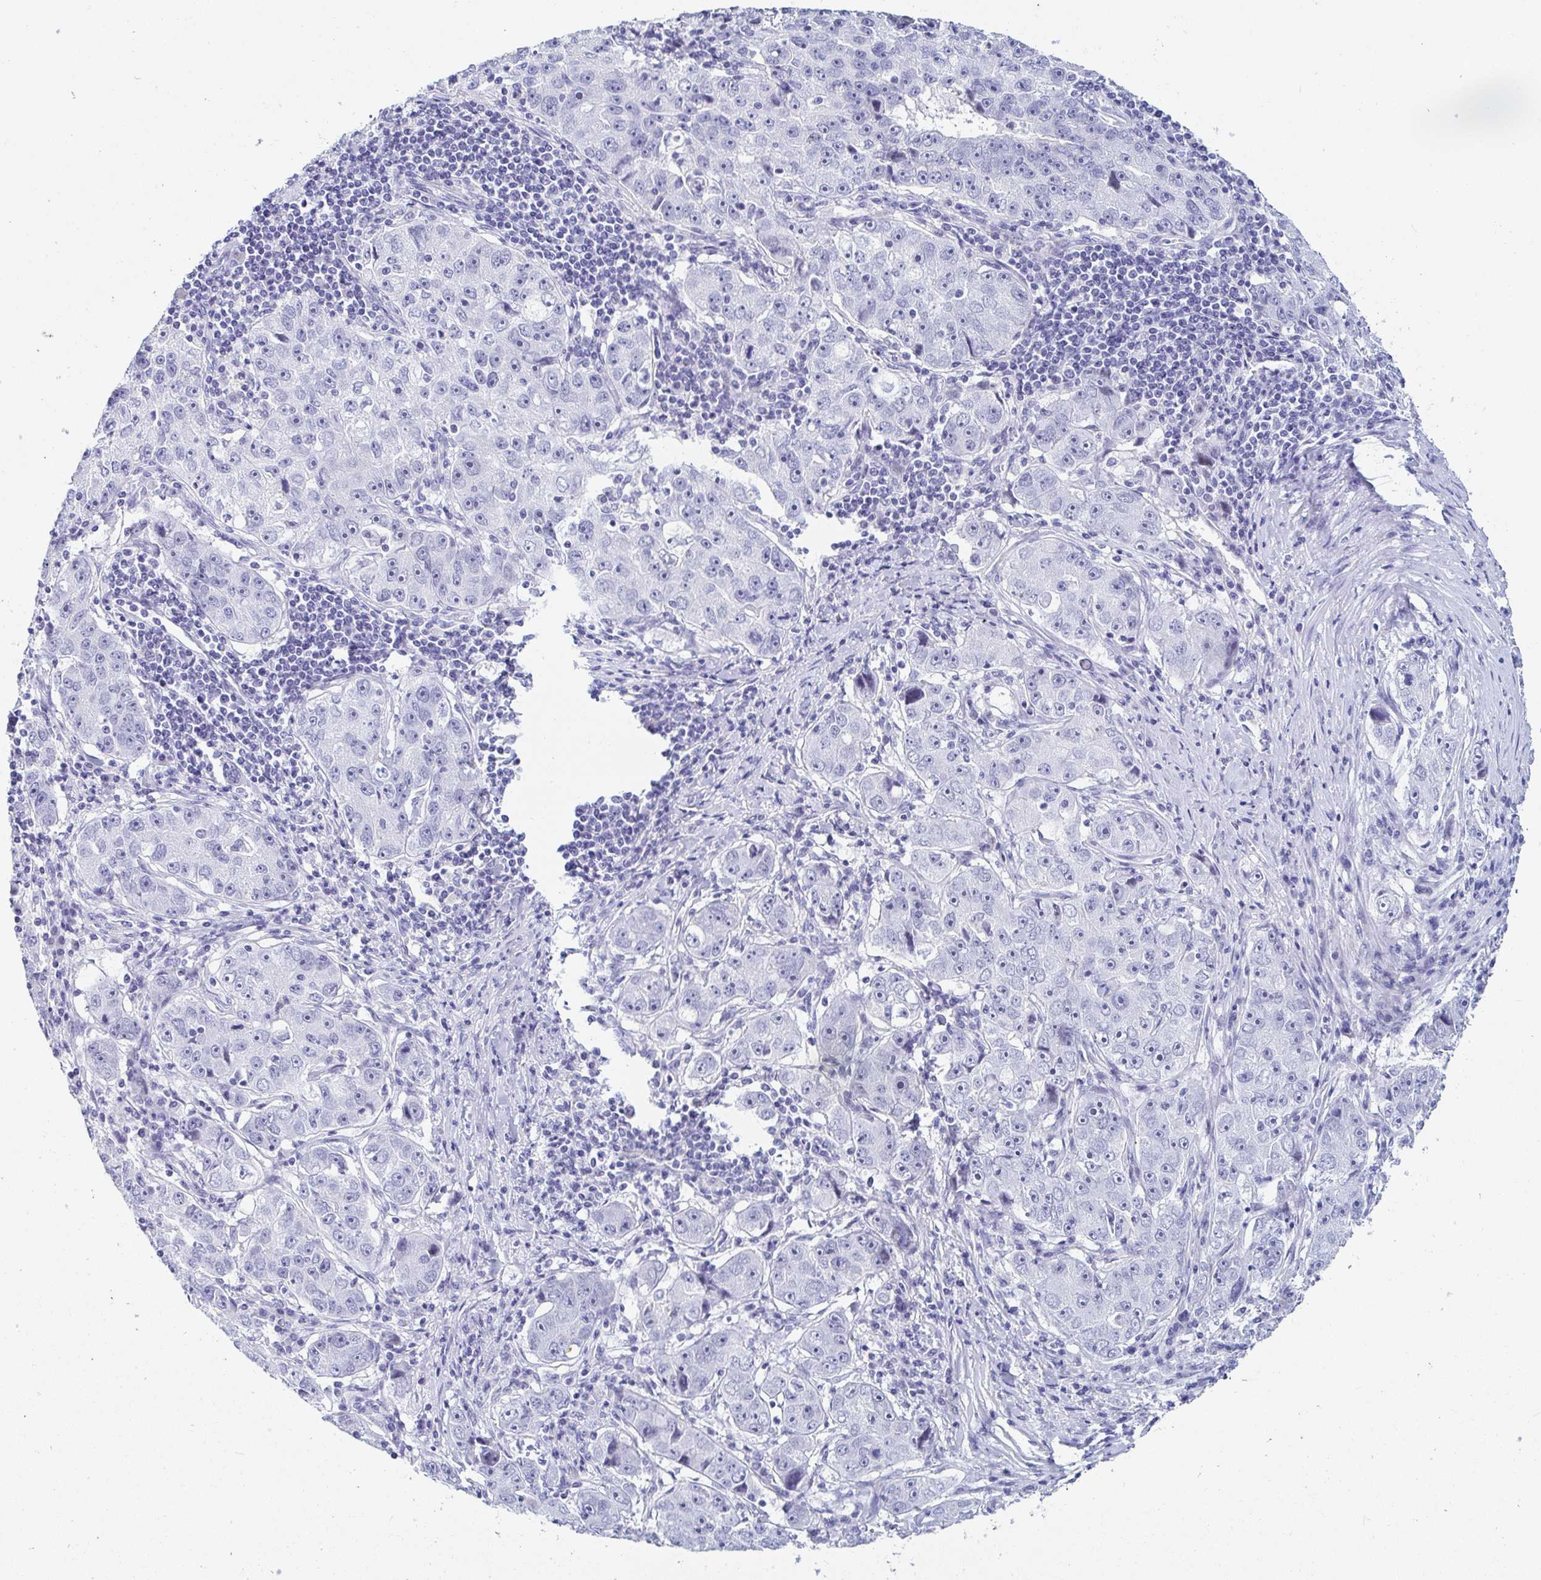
{"staining": {"intensity": "negative", "quantity": "none", "location": "none"}, "tissue": "lung cancer", "cell_type": "Tumor cells", "image_type": "cancer", "snomed": [{"axis": "morphology", "description": "Normal morphology"}, {"axis": "morphology", "description": "Adenocarcinoma, NOS"}, {"axis": "topography", "description": "Lymph node"}, {"axis": "topography", "description": "Lung"}], "caption": "Human adenocarcinoma (lung) stained for a protein using immunohistochemistry reveals no staining in tumor cells.", "gene": "OR10K1", "patient": {"sex": "female", "age": 57}}